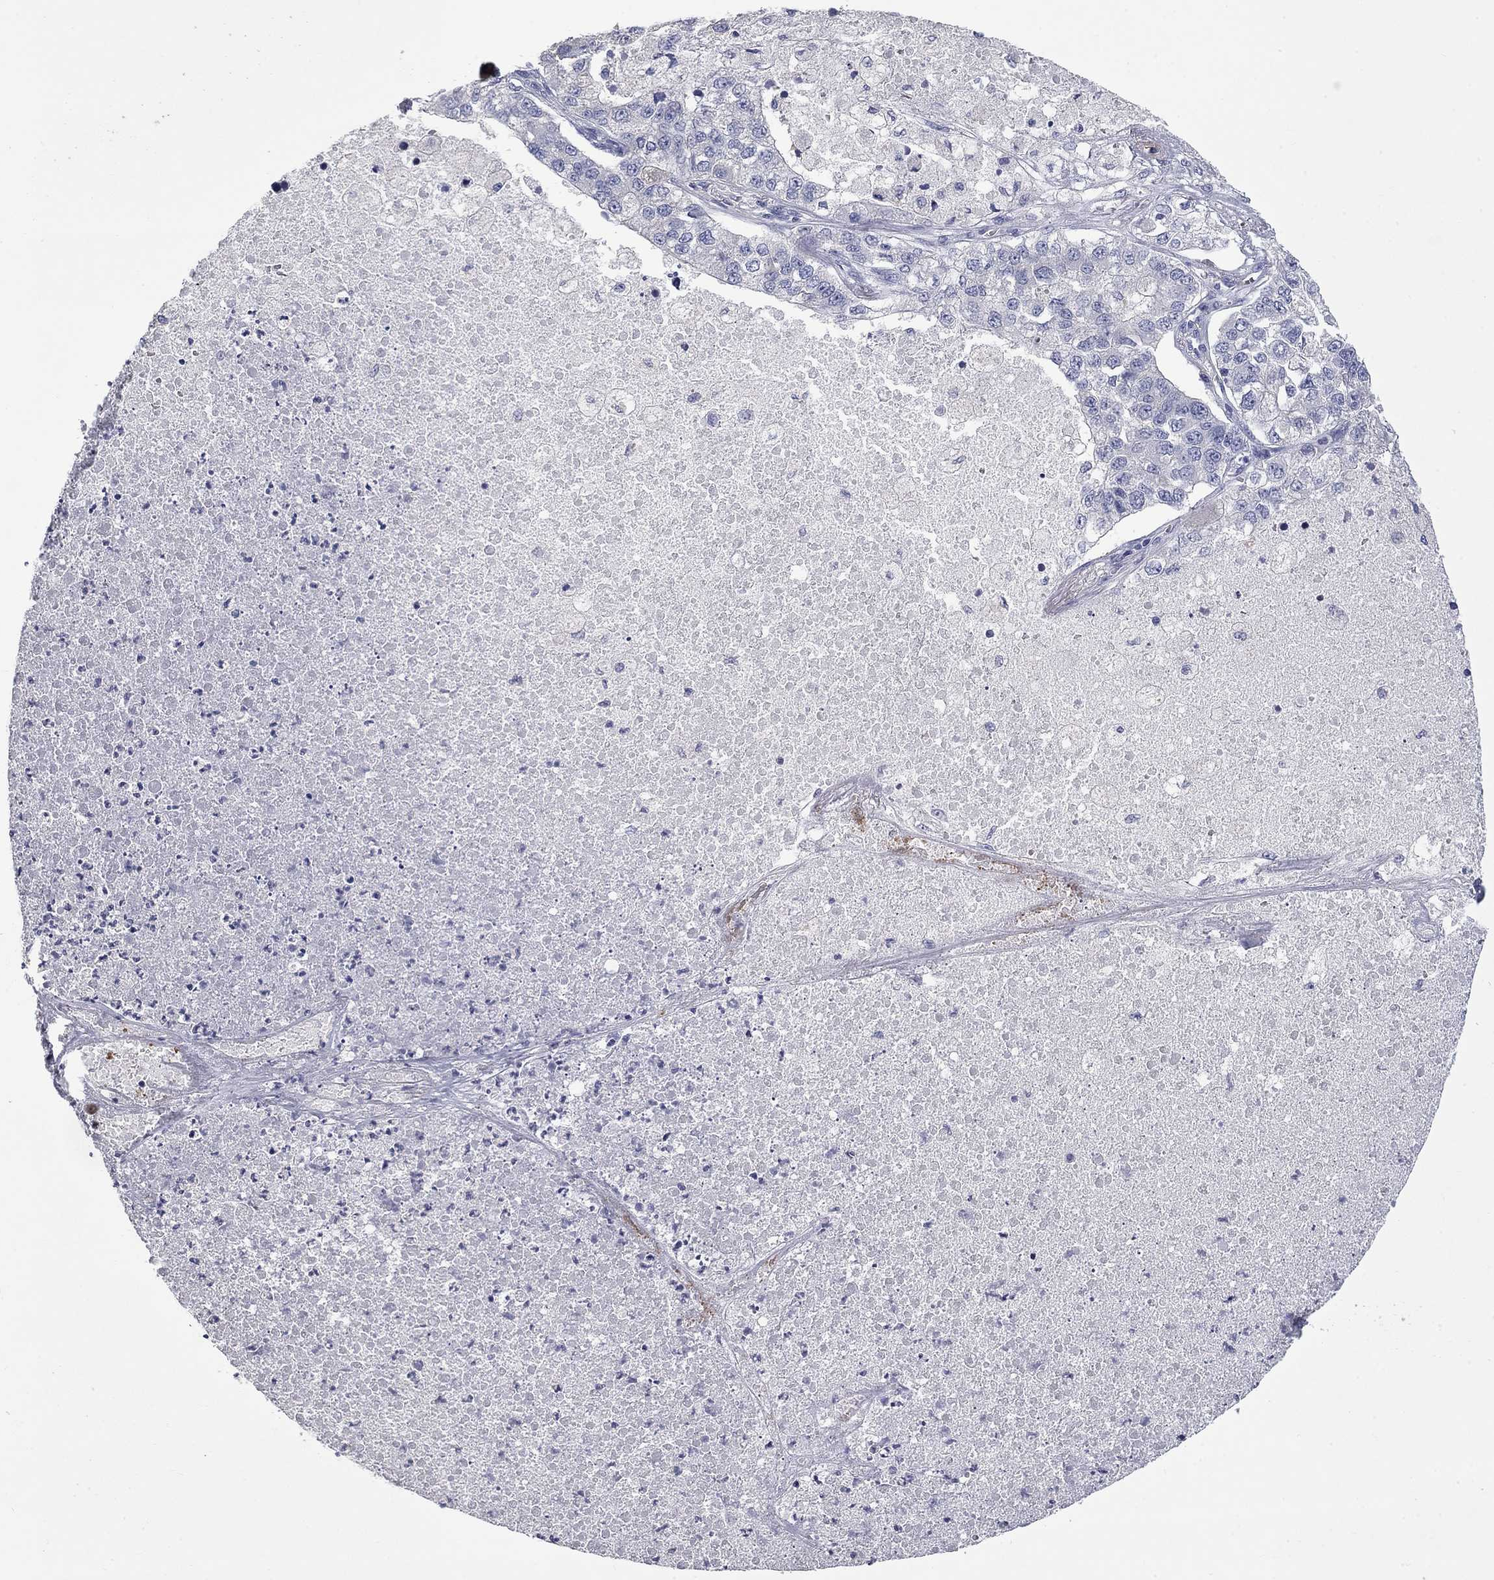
{"staining": {"intensity": "negative", "quantity": "none", "location": "none"}, "tissue": "lung cancer", "cell_type": "Tumor cells", "image_type": "cancer", "snomed": [{"axis": "morphology", "description": "Adenocarcinoma, NOS"}, {"axis": "topography", "description": "Lung"}], "caption": "A histopathology image of lung adenocarcinoma stained for a protein shows no brown staining in tumor cells.", "gene": "PLEK", "patient": {"sex": "male", "age": 49}}